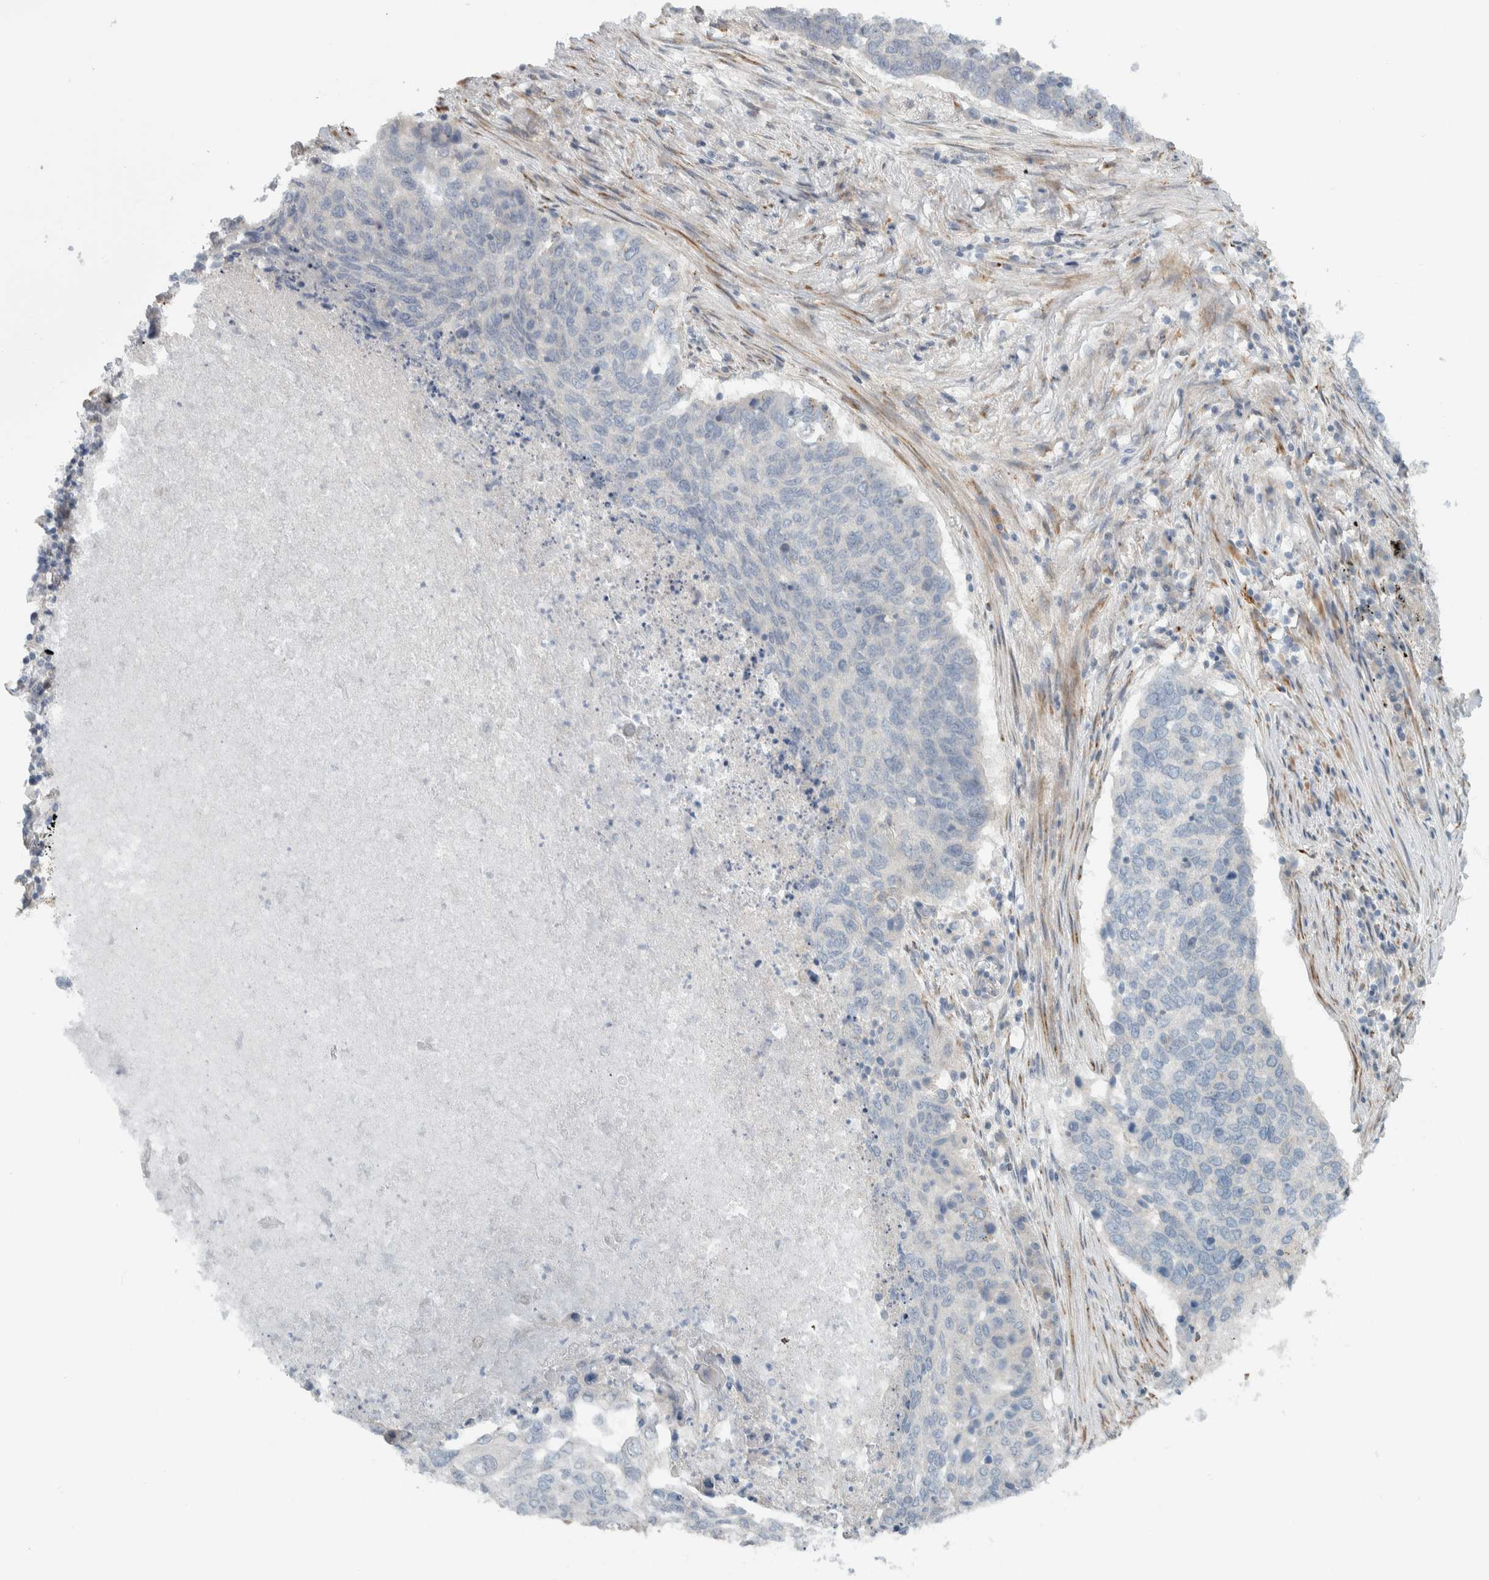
{"staining": {"intensity": "negative", "quantity": "none", "location": "none"}, "tissue": "lung cancer", "cell_type": "Tumor cells", "image_type": "cancer", "snomed": [{"axis": "morphology", "description": "Squamous cell carcinoma, NOS"}, {"axis": "topography", "description": "Lung"}], "caption": "Tumor cells show no significant protein expression in lung cancer (squamous cell carcinoma).", "gene": "HGS", "patient": {"sex": "female", "age": 63}}